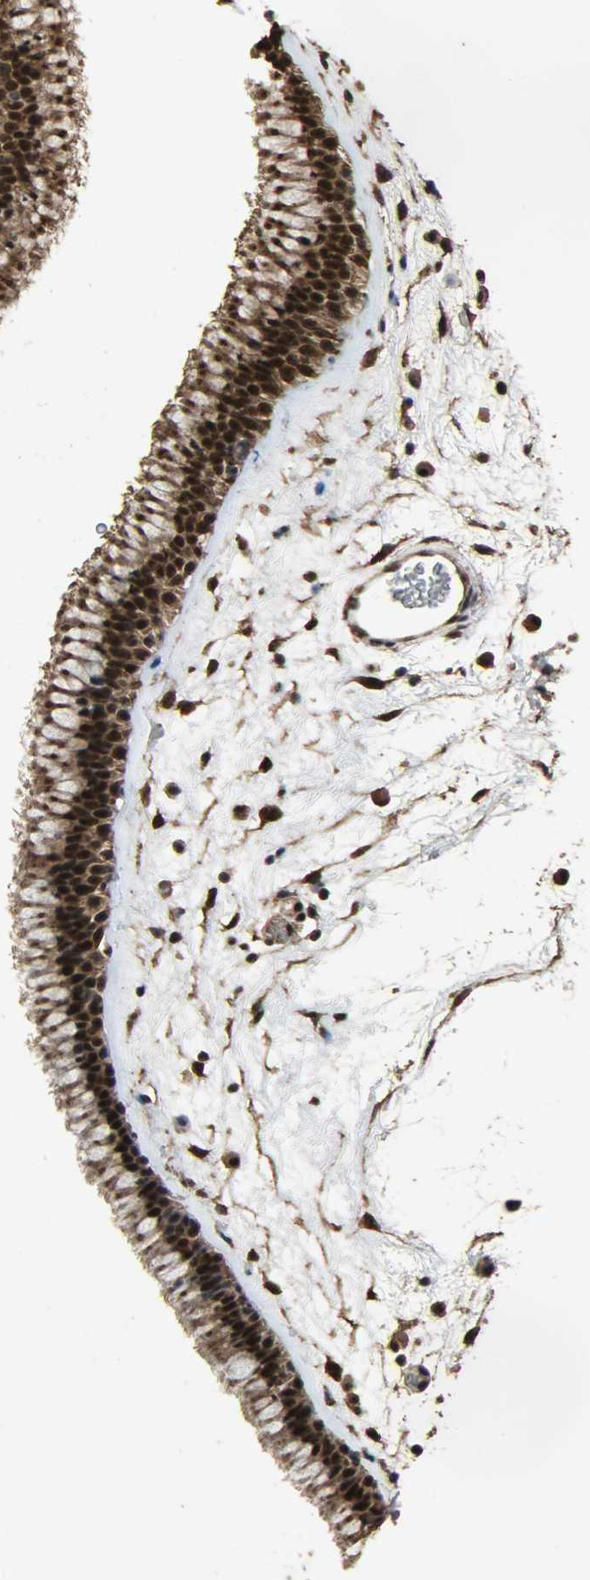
{"staining": {"intensity": "strong", "quantity": ">75%", "location": "cytoplasmic/membranous,nuclear"}, "tissue": "nasopharynx", "cell_type": "Respiratory epithelial cells", "image_type": "normal", "snomed": [{"axis": "morphology", "description": "Normal tissue, NOS"}, {"axis": "morphology", "description": "Inflammation, NOS"}, {"axis": "topography", "description": "Nasopharynx"}], "caption": "Nasopharynx stained for a protein (brown) displays strong cytoplasmic/membranous,nuclear positive expression in about >75% of respiratory epithelial cells.", "gene": "CCNT2", "patient": {"sex": "male", "age": 48}}